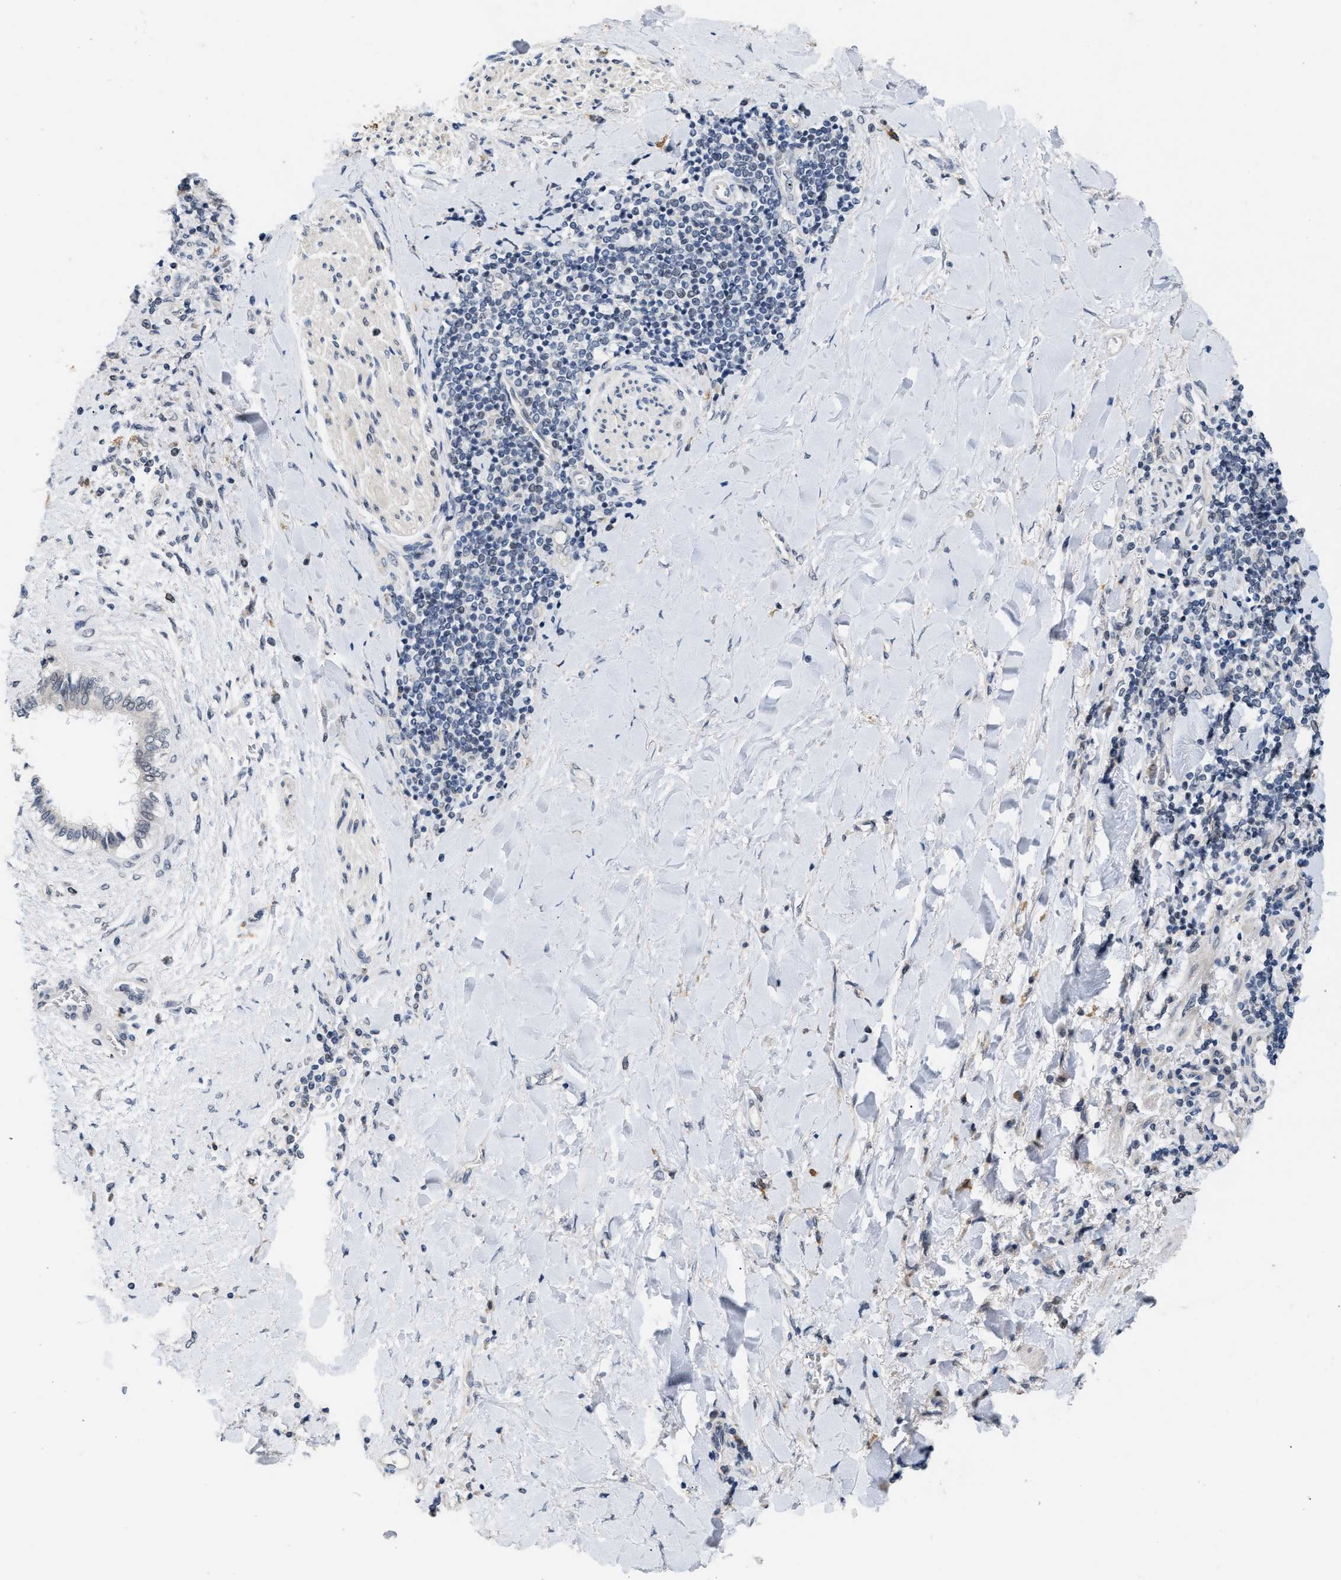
{"staining": {"intensity": "strong", "quantity": "25%-75%", "location": "cytoplasmic/membranous"}, "tissue": "liver cancer", "cell_type": "Tumor cells", "image_type": "cancer", "snomed": [{"axis": "morphology", "description": "Cholangiocarcinoma"}, {"axis": "topography", "description": "Liver"}], "caption": "The immunohistochemical stain labels strong cytoplasmic/membranous expression in tumor cells of cholangiocarcinoma (liver) tissue. (DAB (3,3'-diaminobenzidine) IHC with brightfield microscopy, high magnification).", "gene": "TXNRD3", "patient": {"sex": "male", "age": 50}}